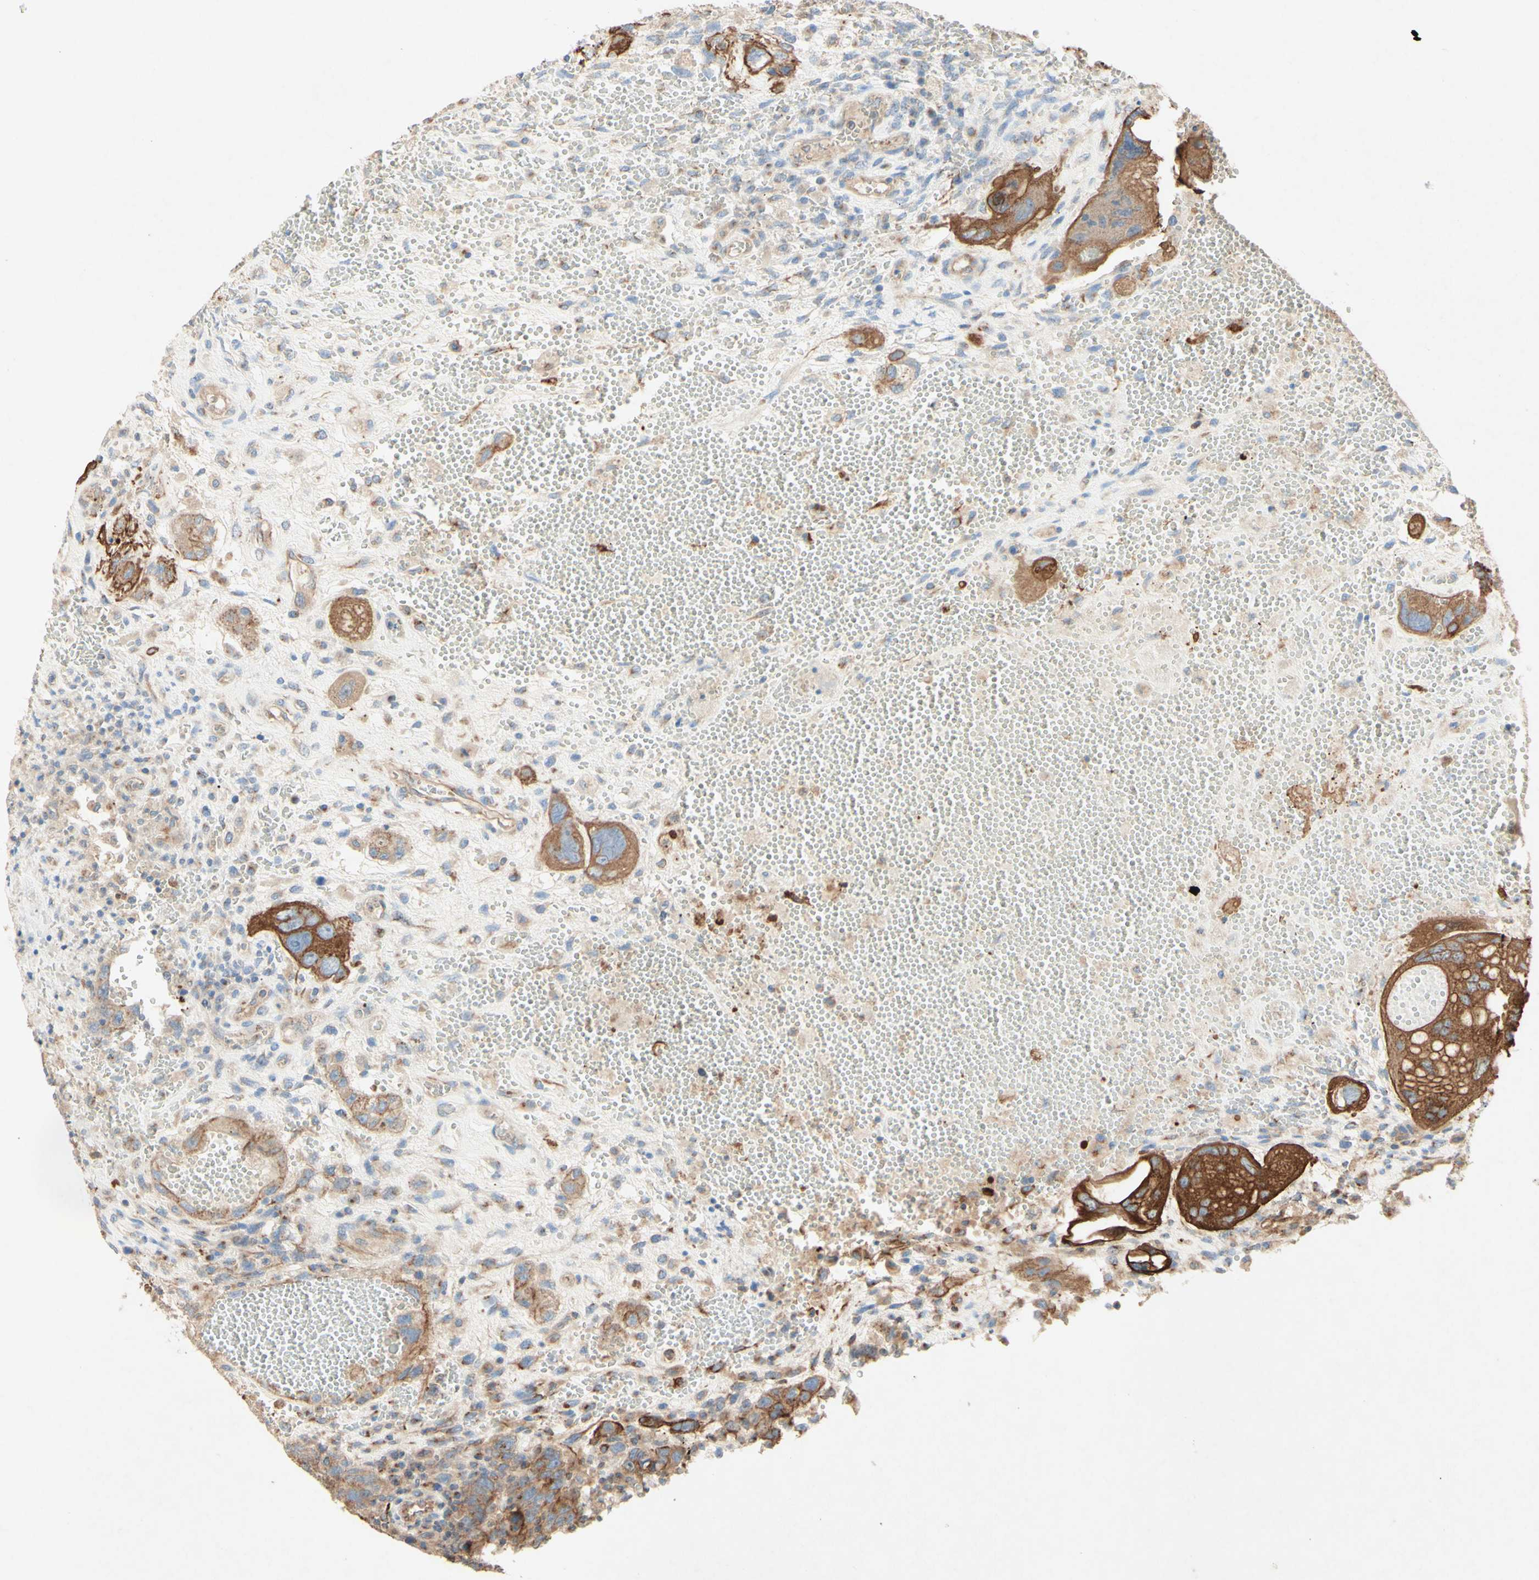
{"staining": {"intensity": "strong", "quantity": ">75%", "location": "cytoplasmic/membranous"}, "tissue": "testis cancer", "cell_type": "Tumor cells", "image_type": "cancer", "snomed": [{"axis": "morphology", "description": "Carcinoma, Embryonal, NOS"}, {"axis": "topography", "description": "Testis"}], "caption": "The immunohistochemical stain highlights strong cytoplasmic/membranous expression in tumor cells of testis cancer (embryonal carcinoma) tissue. The protein is shown in brown color, while the nuclei are stained blue.", "gene": "MTM1", "patient": {"sex": "male", "age": 26}}